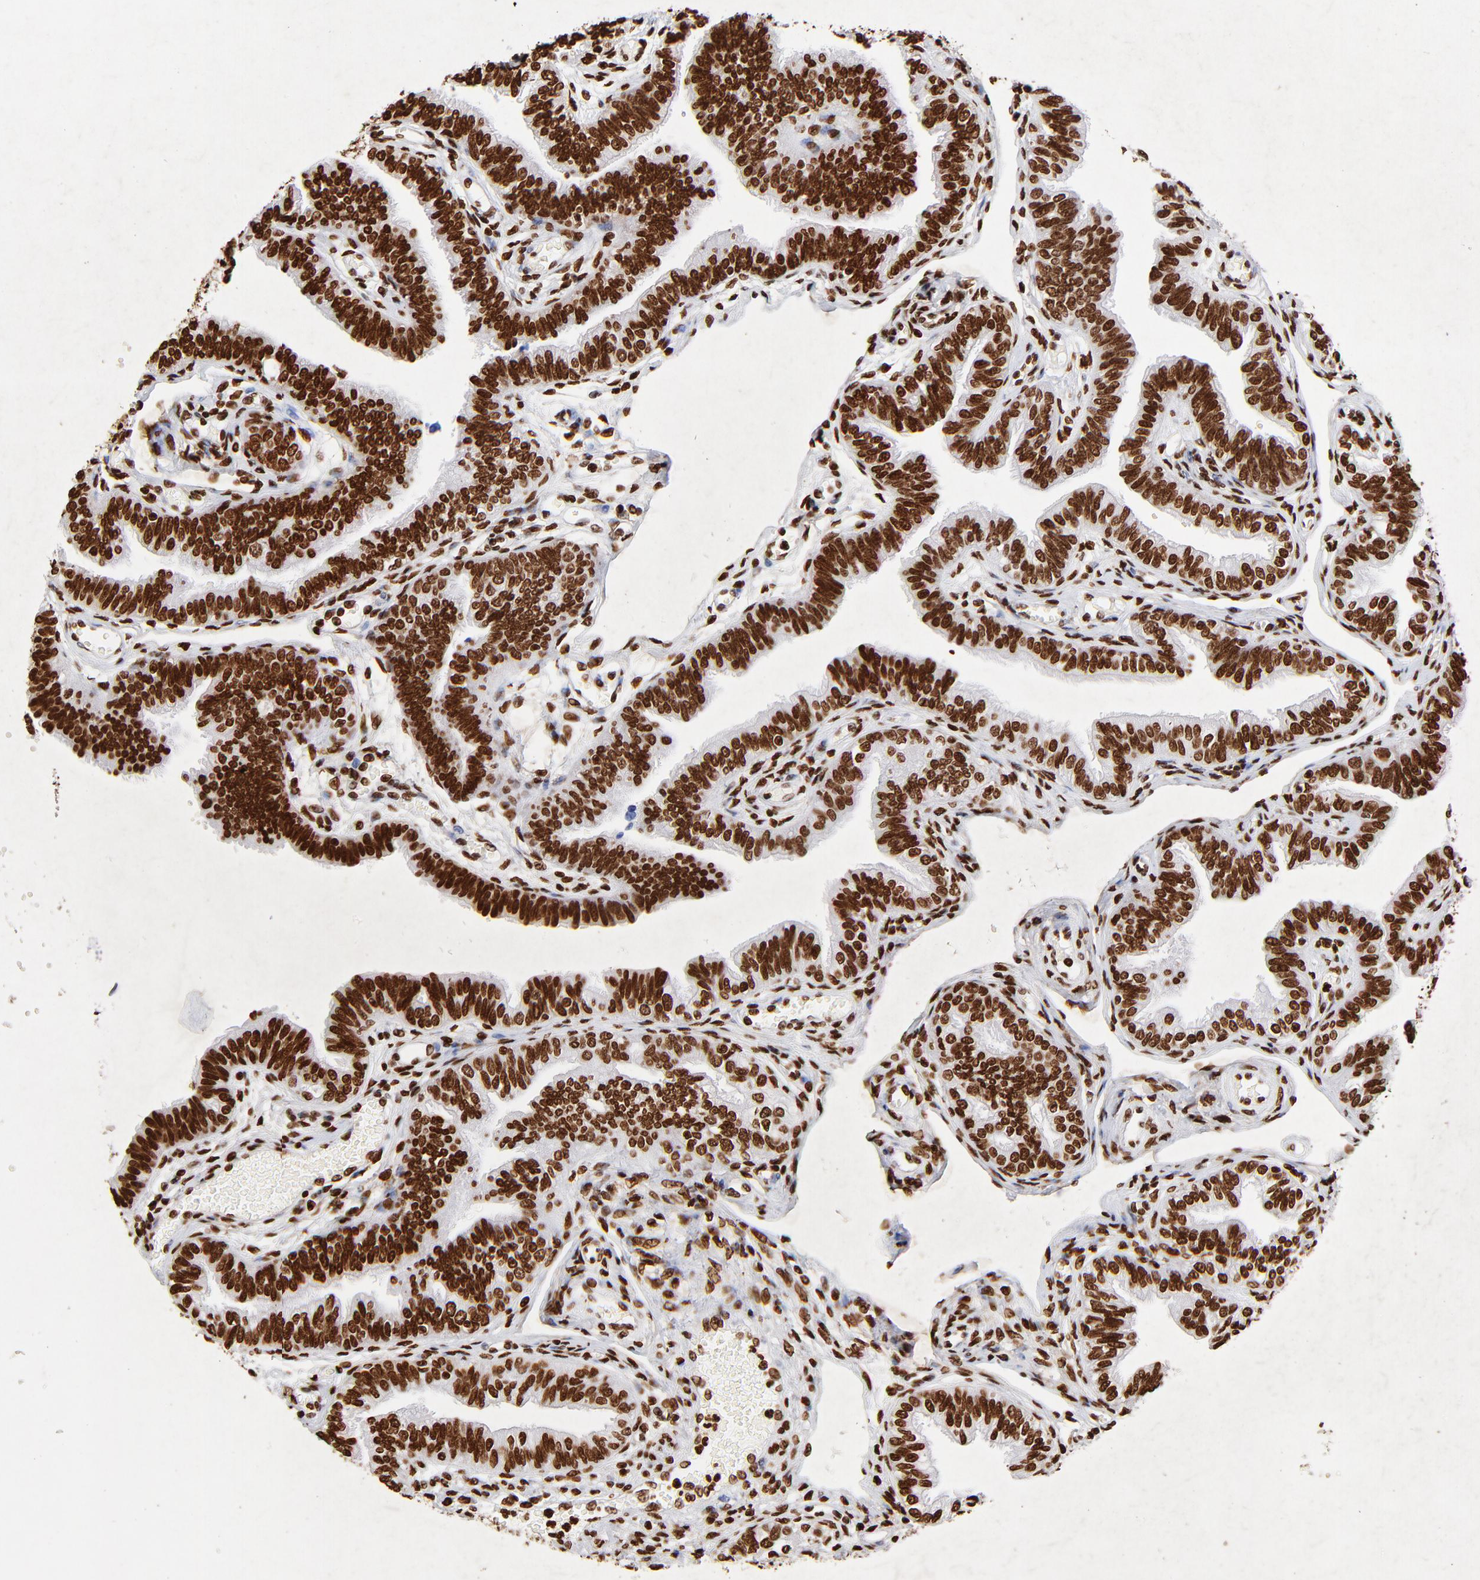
{"staining": {"intensity": "strong", "quantity": ">75%", "location": "nuclear"}, "tissue": "fallopian tube", "cell_type": "Glandular cells", "image_type": "normal", "snomed": [{"axis": "morphology", "description": "Normal tissue, NOS"}, {"axis": "morphology", "description": "Dermoid, NOS"}, {"axis": "topography", "description": "Fallopian tube"}], "caption": "A histopathology image of human fallopian tube stained for a protein reveals strong nuclear brown staining in glandular cells.", "gene": "FBH1", "patient": {"sex": "female", "age": 33}}